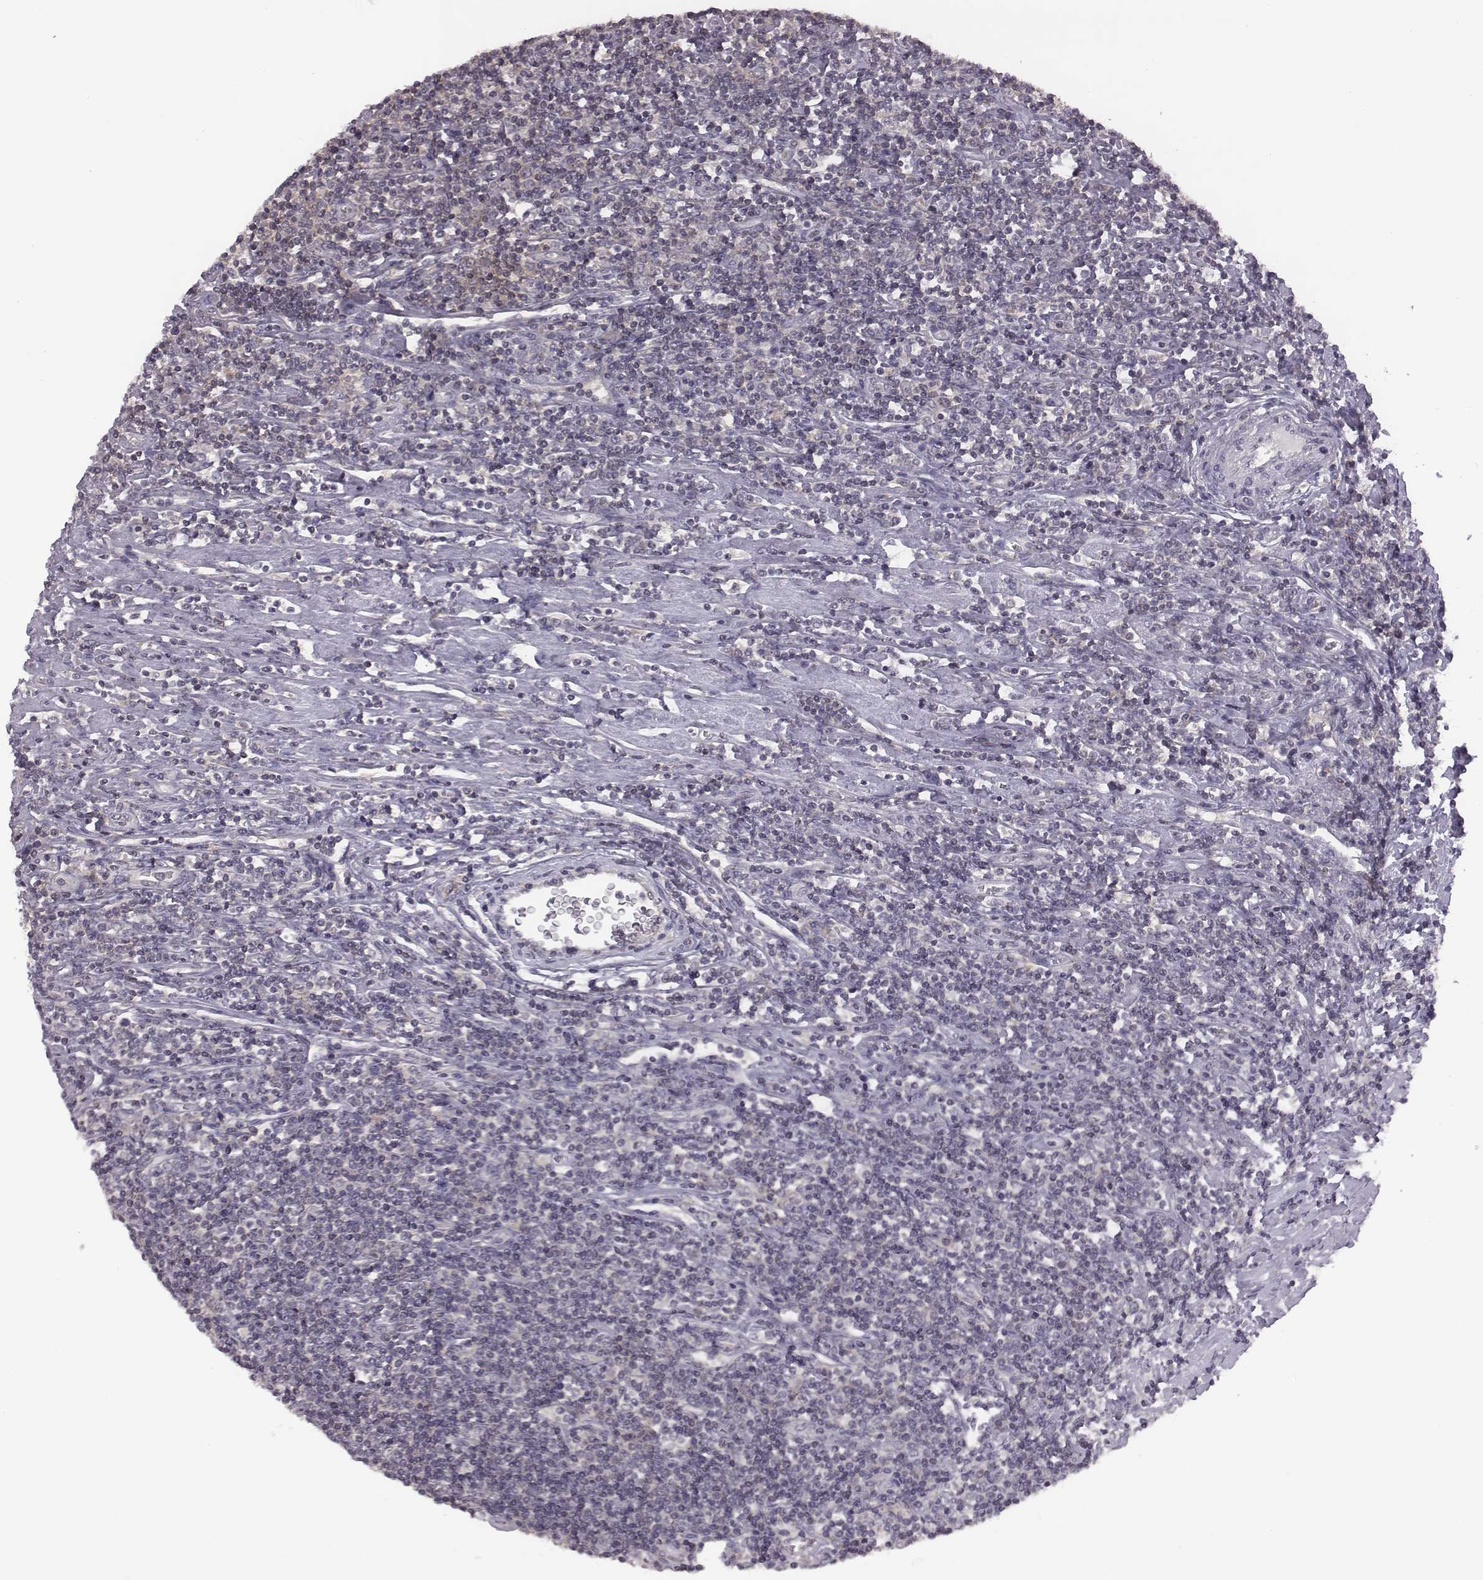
{"staining": {"intensity": "negative", "quantity": "none", "location": "none"}, "tissue": "lymphoma", "cell_type": "Tumor cells", "image_type": "cancer", "snomed": [{"axis": "morphology", "description": "Hodgkin's disease, NOS"}, {"axis": "topography", "description": "Lymph node"}], "caption": "A high-resolution photomicrograph shows immunohistochemistry staining of lymphoma, which reveals no significant staining in tumor cells. Brightfield microscopy of IHC stained with DAB (brown) and hematoxylin (blue), captured at high magnification.", "gene": "BICDL1", "patient": {"sex": "male", "age": 40}}